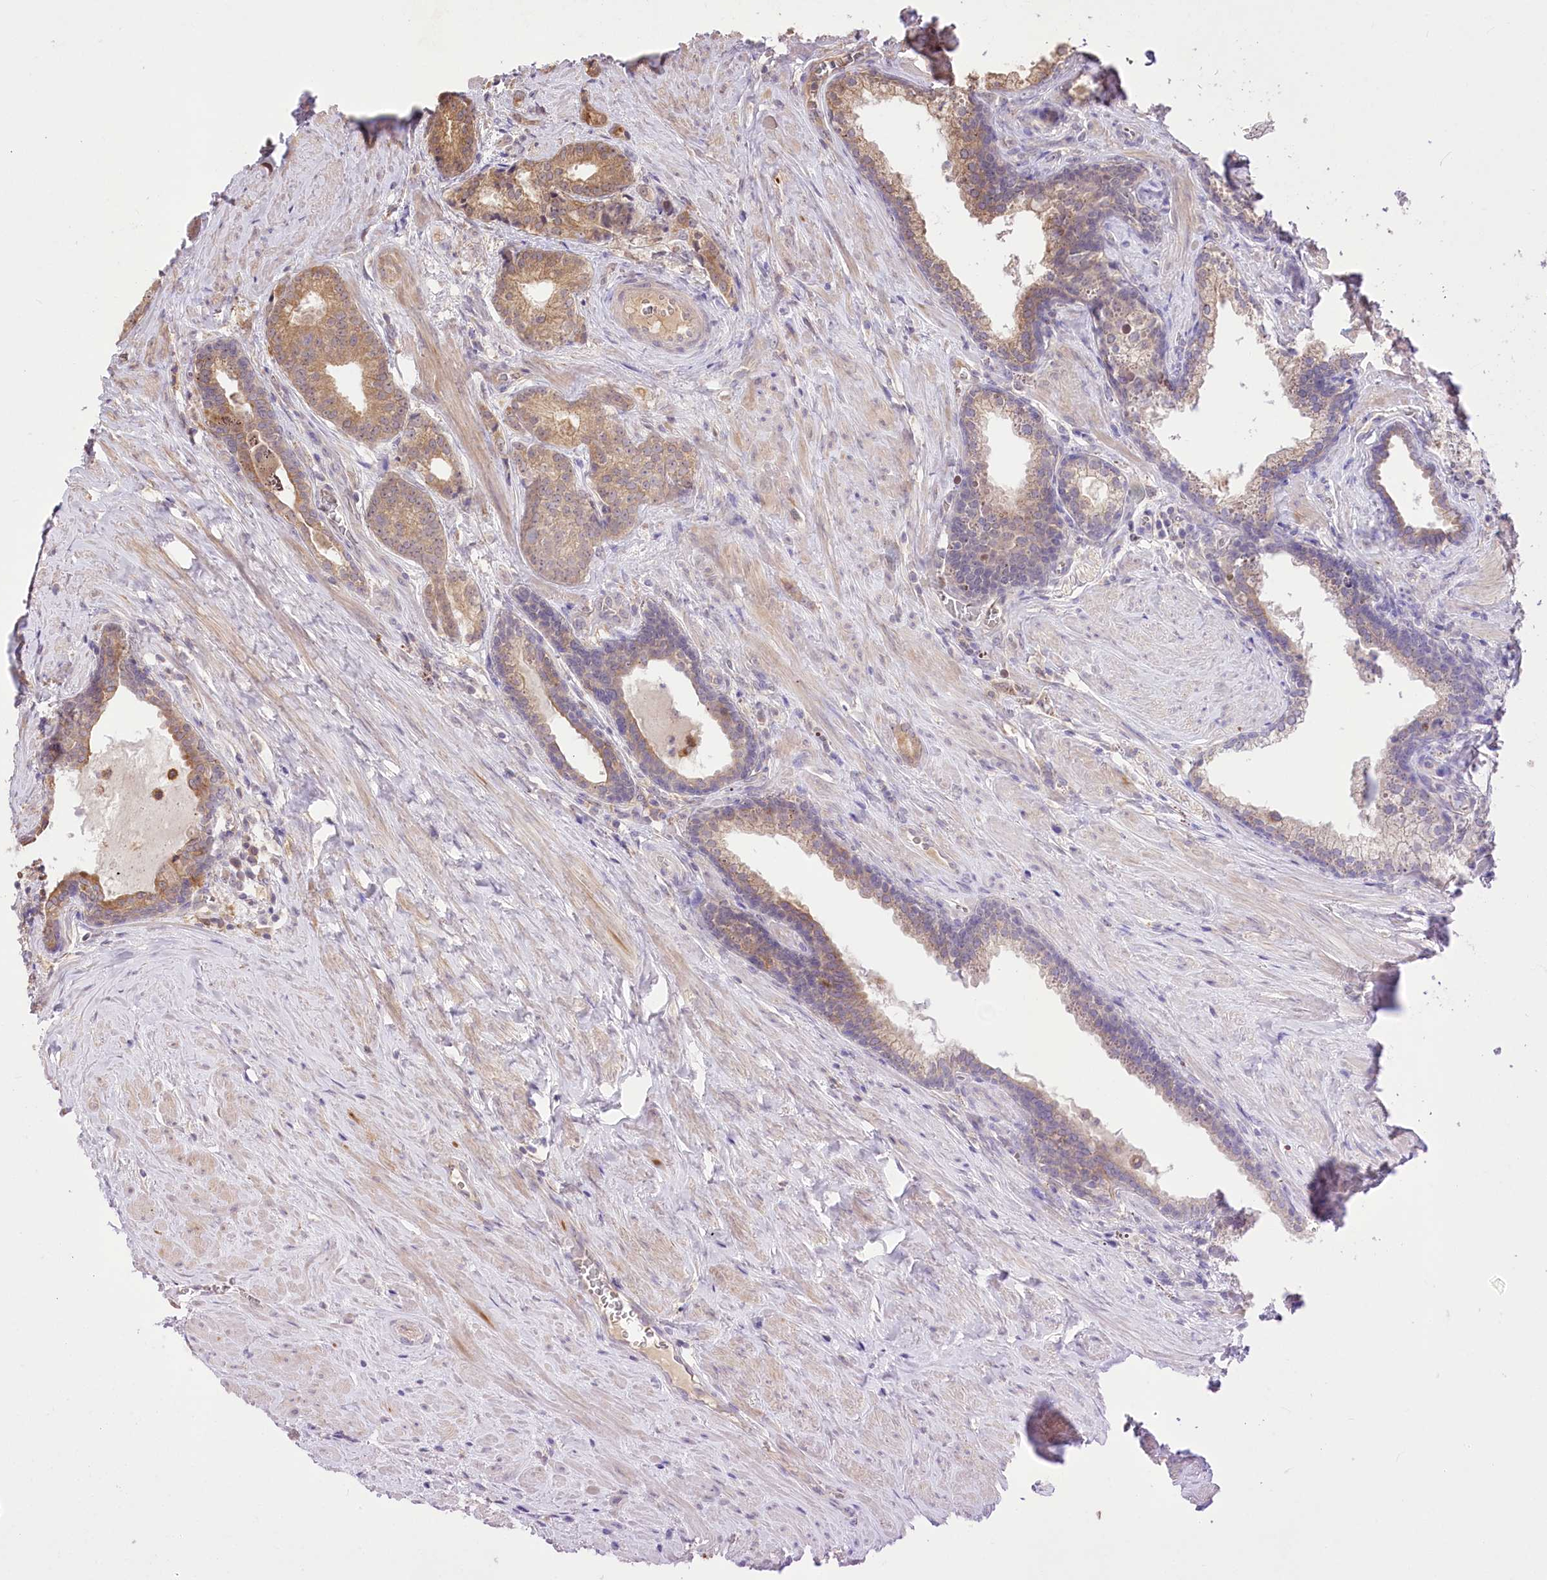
{"staining": {"intensity": "moderate", "quantity": ">75%", "location": "cytoplasmic/membranous"}, "tissue": "prostate cancer", "cell_type": "Tumor cells", "image_type": "cancer", "snomed": [{"axis": "morphology", "description": "Adenocarcinoma, Low grade"}, {"axis": "topography", "description": "Prostate"}], "caption": "Low-grade adenocarcinoma (prostate) stained with a protein marker displays moderate staining in tumor cells.", "gene": "HELT", "patient": {"sex": "male", "age": 71}}